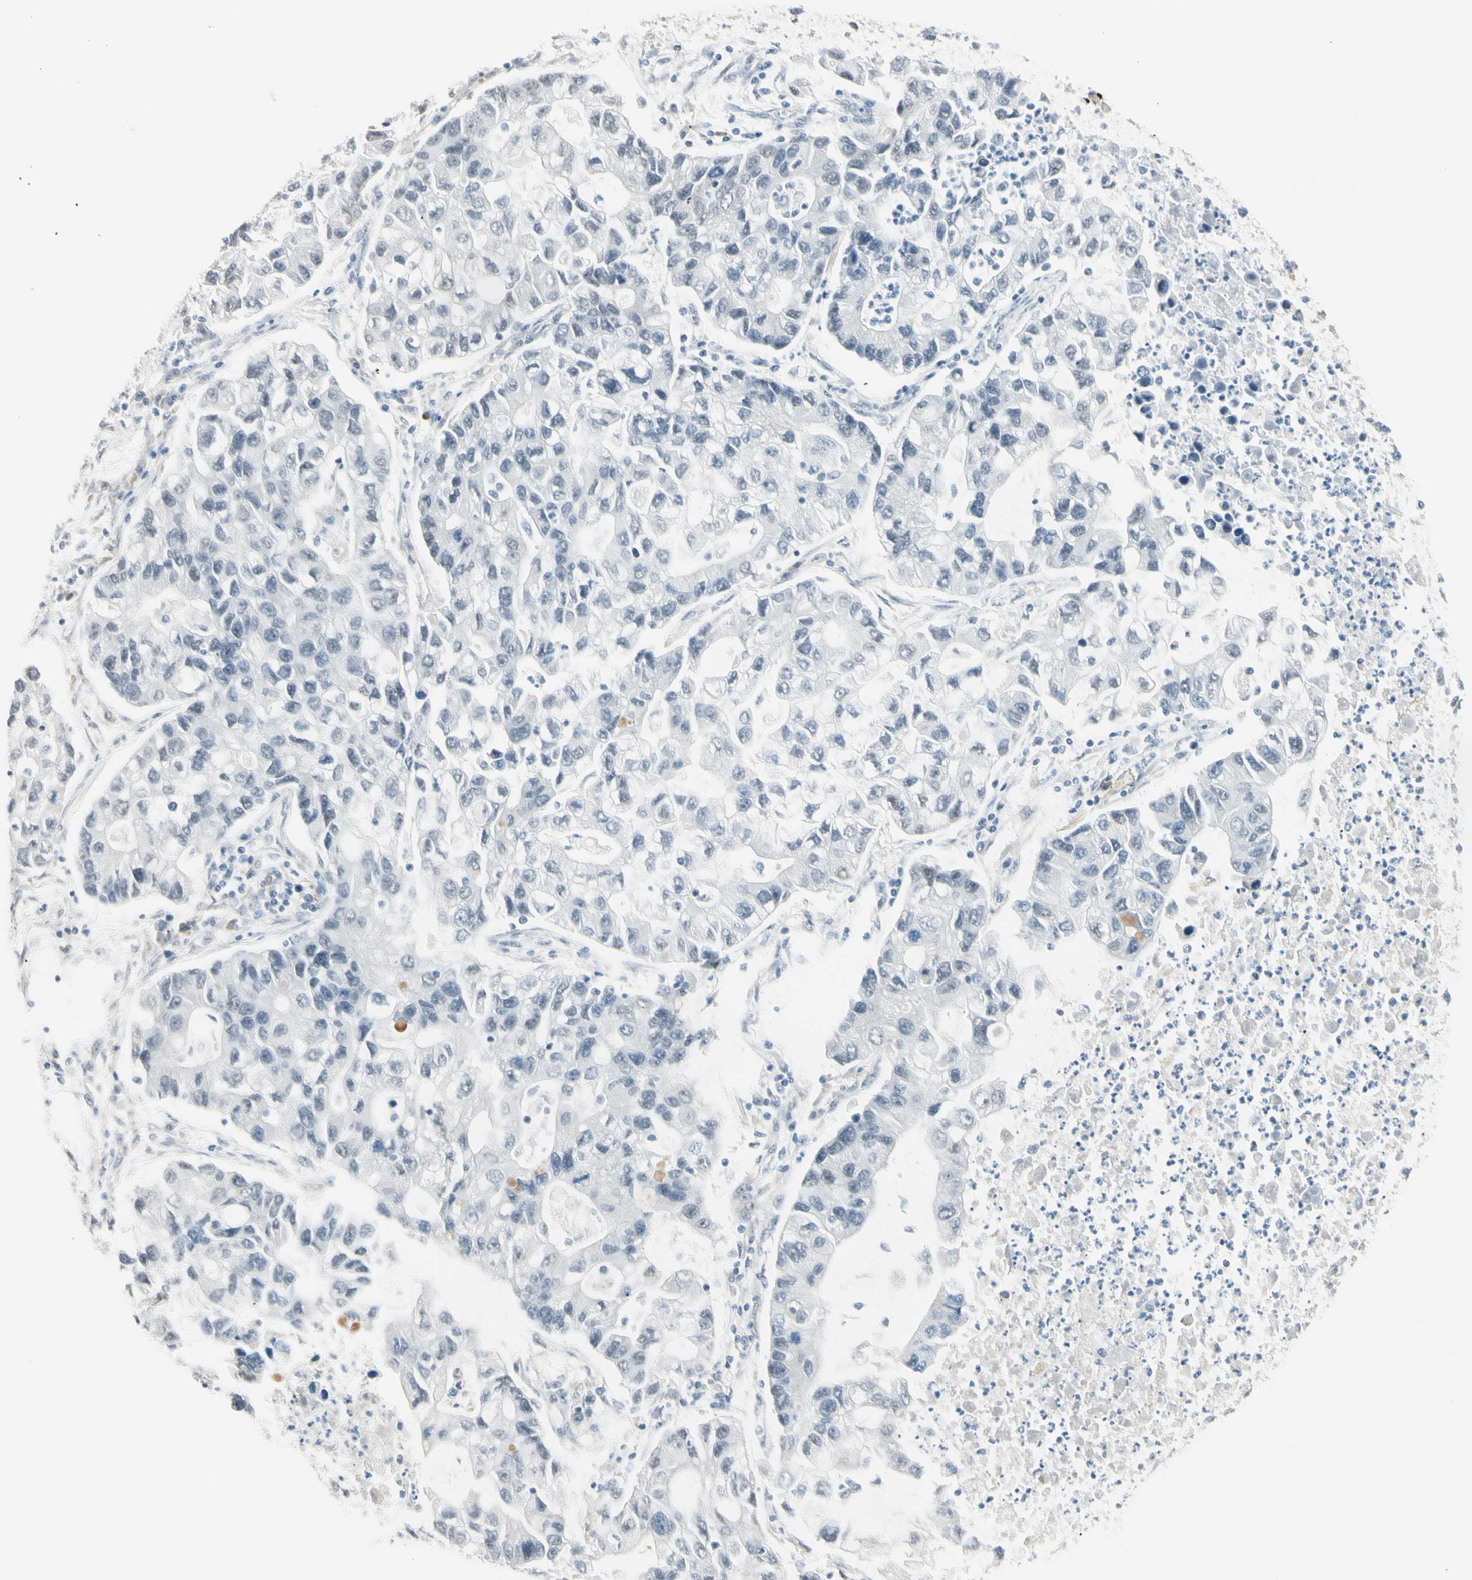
{"staining": {"intensity": "negative", "quantity": "none", "location": "none"}, "tissue": "lung cancer", "cell_type": "Tumor cells", "image_type": "cancer", "snomed": [{"axis": "morphology", "description": "Adenocarcinoma, NOS"}, {"axis": "topography", "description": "Lung"}], "caption": "IHC histopathology image of neoplastic tissue: human lung cancer (adenocarcinoma) stained with DAB (3,3'-diaminobenzidine) shows no significant protein positivity in tumor cells.", "gene": "ASPN", "patient": {"sex": "female", "age": 51}}